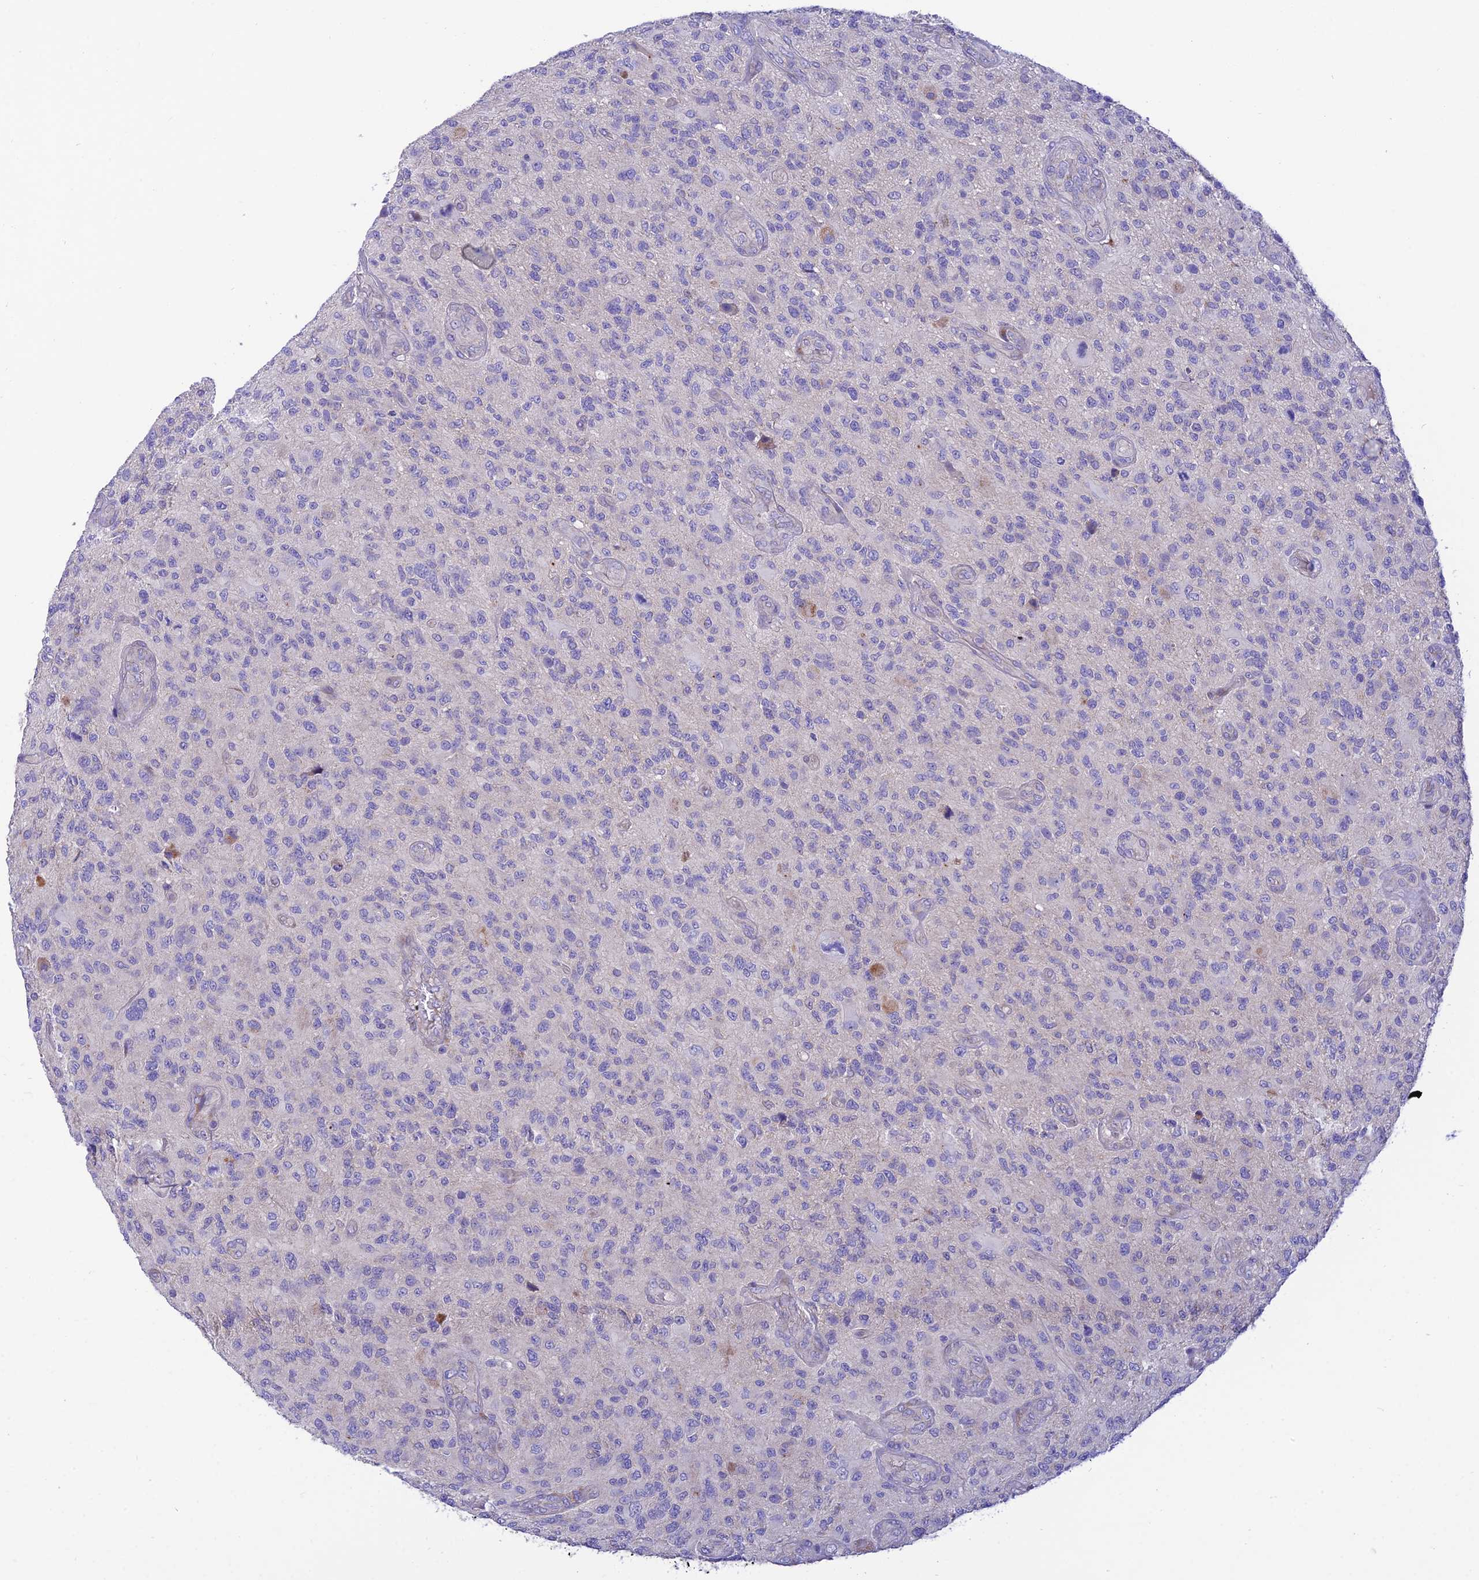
{"staining": {"intensity": "negative", "quantity": "none", "location": "none"}, "tissue": "glioma", "cell_type": "Tumor cells", "image_type": "cancer", "snomed": [{"axis": "morphology", "description": "Glioma, malignant, High grade"}, {"axis": "topography", "description": "Brain"}], "caption": "A micrograph of high-grade glioma (malignant) stained for a protein shows no brown staining in tumor cells. The staining was performed using DAB (3,3'-diaminobenzidine) to visualize the protein expression in brown, while the nuclei were stained in blue with hematoxylin (Magnification: 20x).", "gene": "CCDC157", "patient": {"sex": "male", "age": 47}}